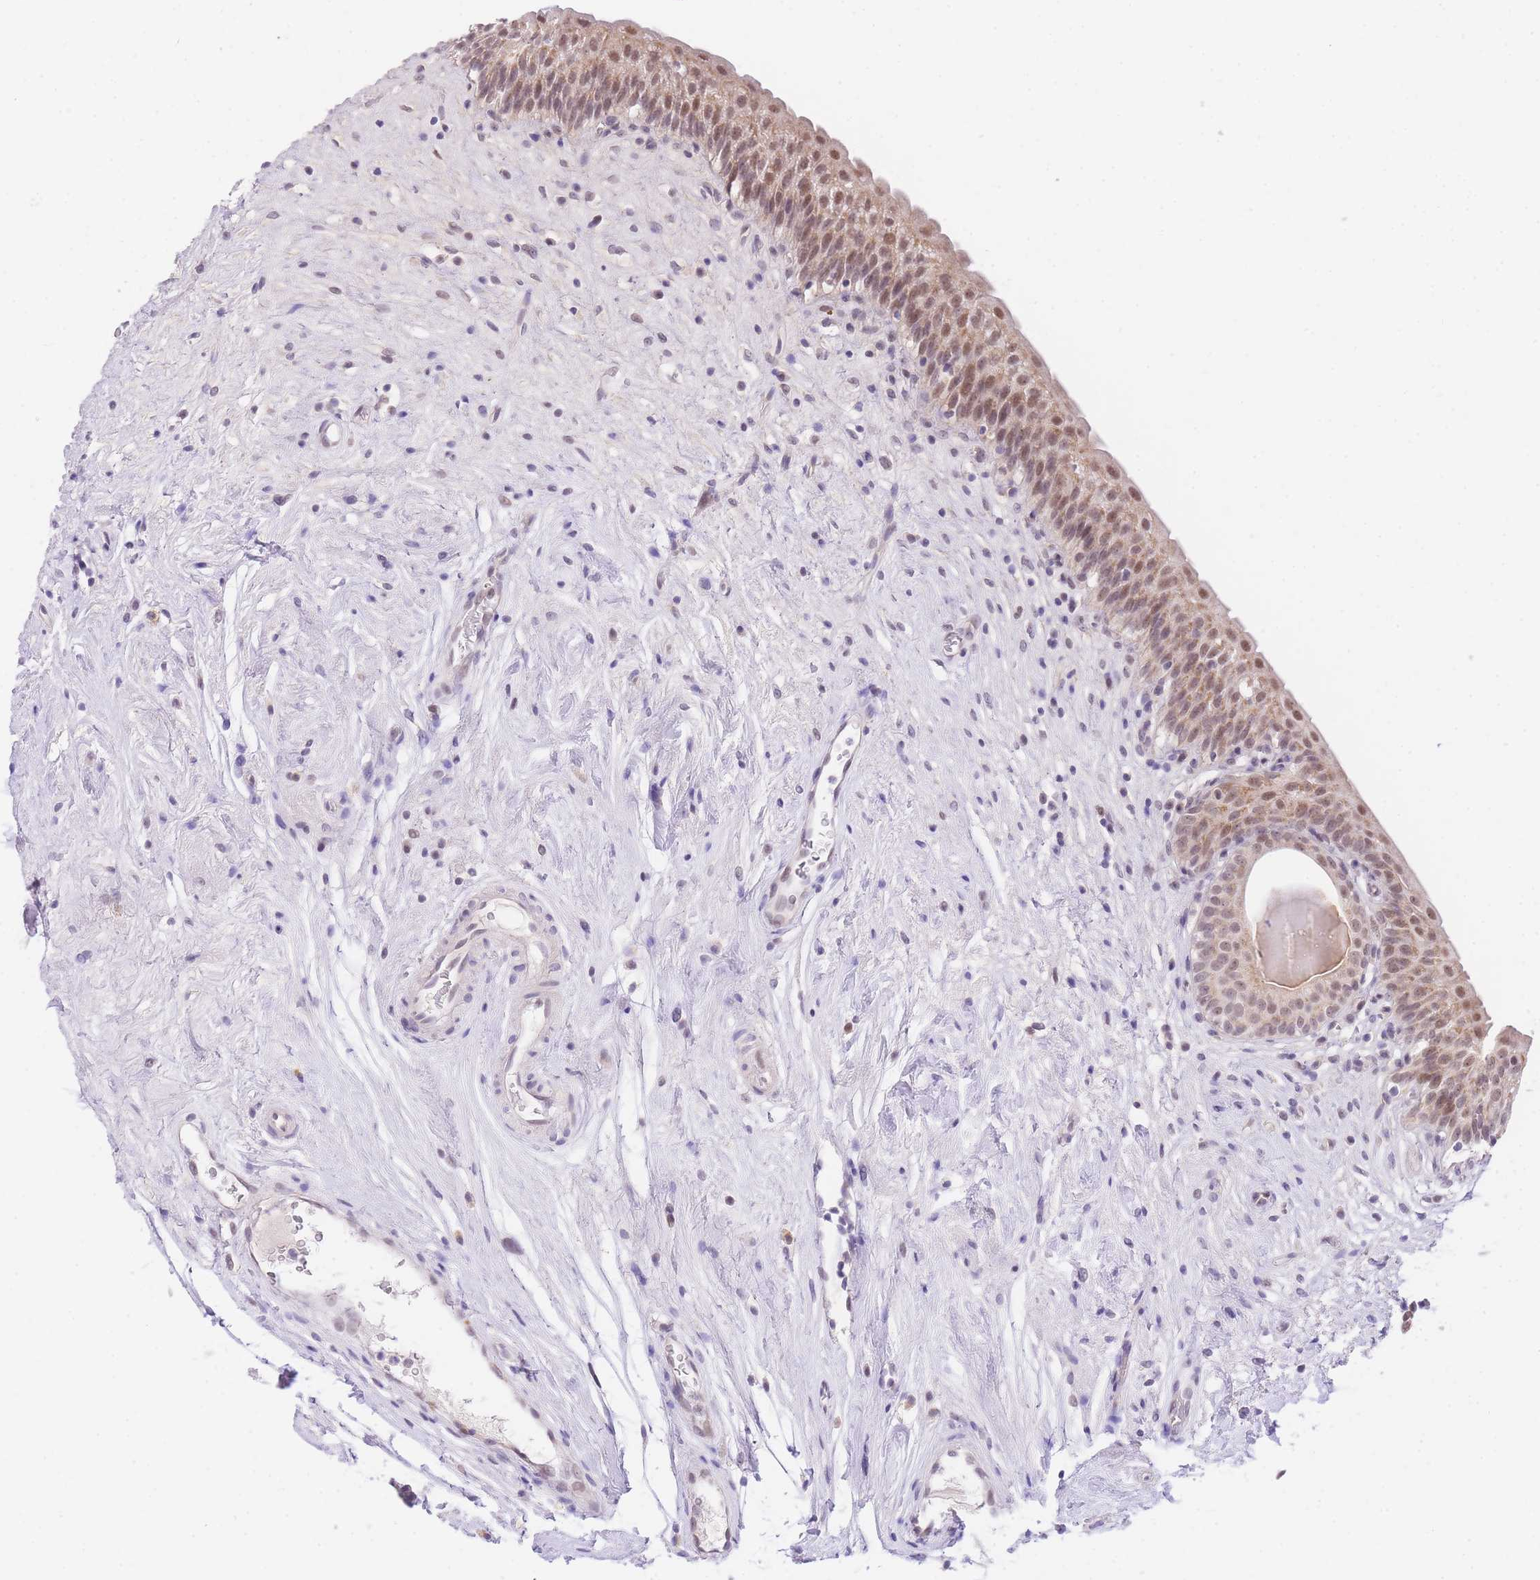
{"staining": {"intensity": "moderate", "quantity": ">75%", "location": "nuclear"}, "tissue": "urinary bladder", "cell_type": "Urothelial cells", "image_type": "normal", "snomed": [{"axis": "morphology", "description": "Normal tissue, NOS"}, {"axis": "topography", "description": "Urinary bladder"}], "caption": "Brown immunohistochemical staining in unremarkable human urinary bladder displays moderate nuclear positivity in approximately >75% of urothelial cells. Using DAB (3,3'-diaminobenzidine) (brown) and hematoxylin (blue) stains, captured at high magnification using brightfield microscopy.", "gene": "UBXN7", "patient": {"sex": "male", "age": 83}}